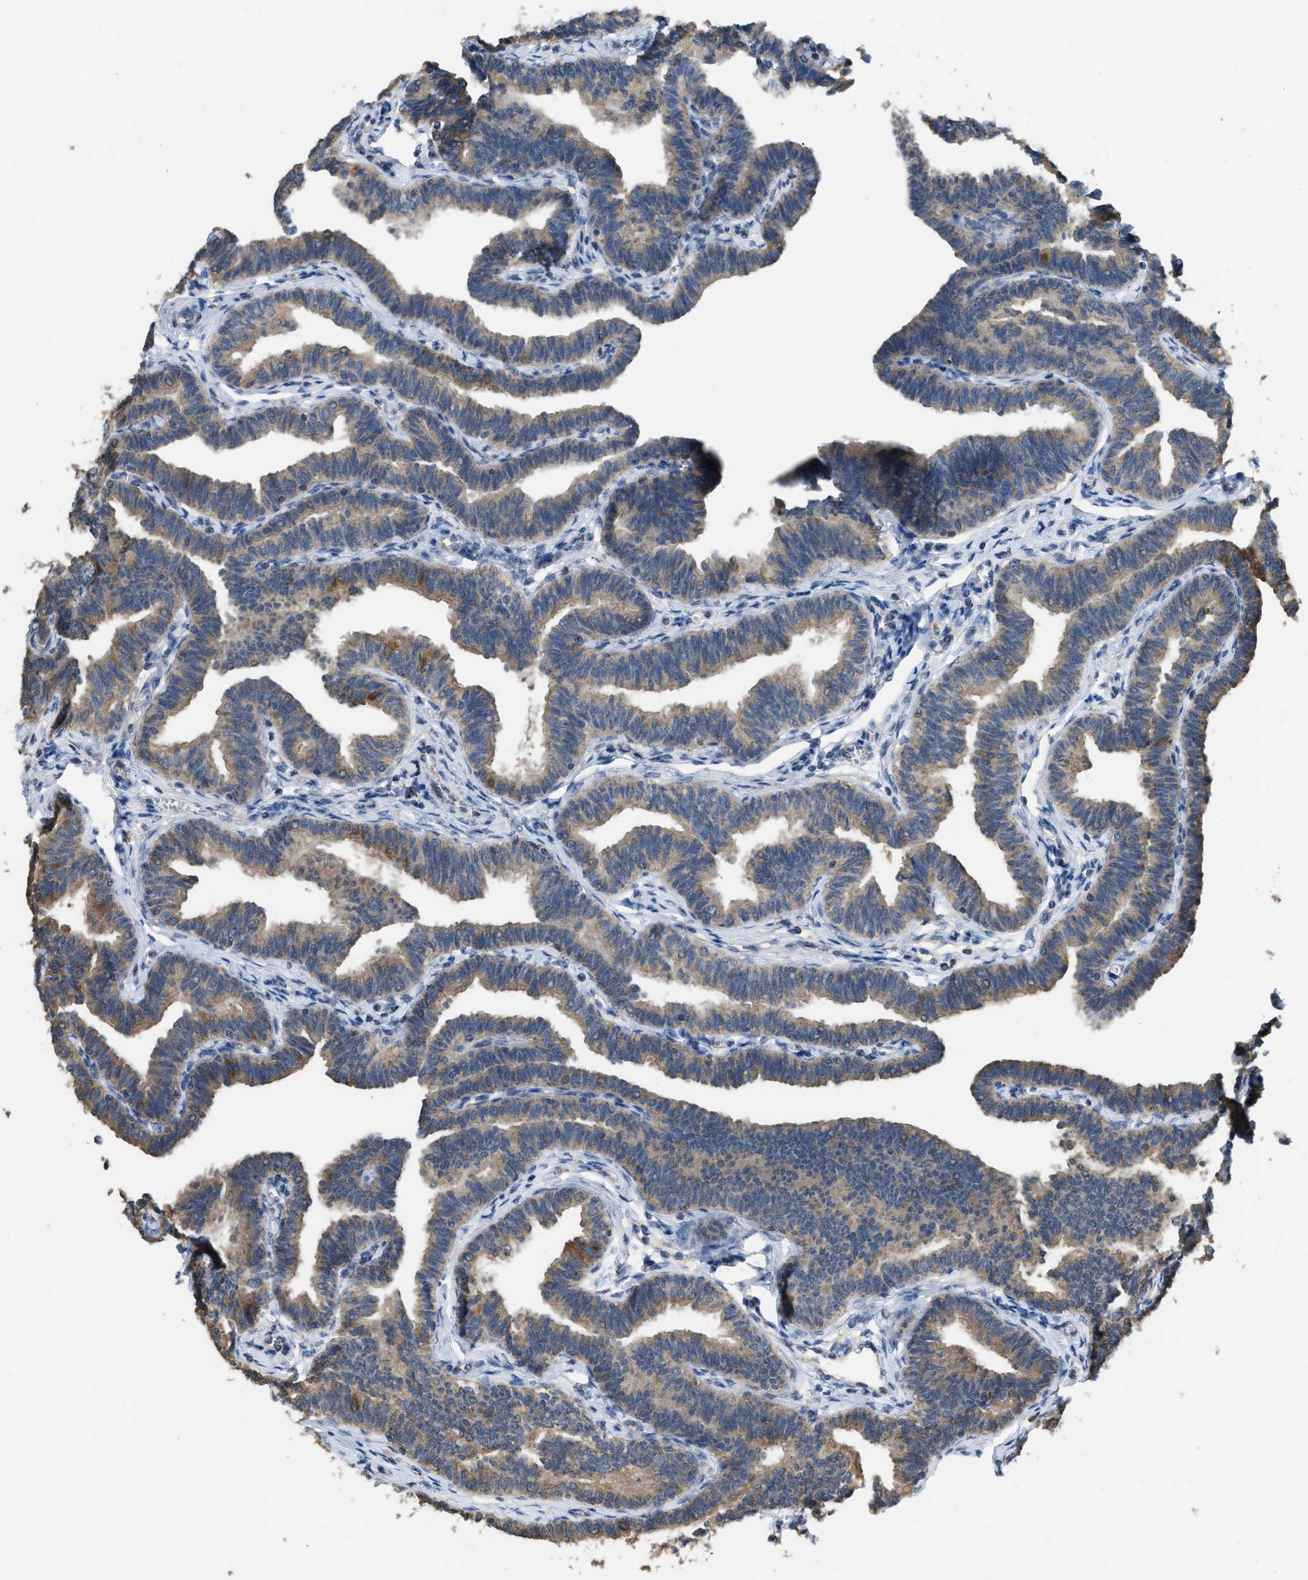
{"staining": {"intensity": "moderate", "quantity": ">75%", "location": "cytoplasmic/membranous"}, "tissue": "fallopian tube", "cell_type": "Glandular cells", "image_type": "normal", "snomed": [{"axis": "morphology", "description": "Normal tissue, NOS"}, {"axis": "topography", "description": "Fallopian tube"}, {"axis": "topography", "description": "Ovary"}], "caption": "Fallopian tube stained with immunohistochemistry exhibits moderate cytoplasmic/membranous positivity in about >75% of glandular cells.", "gene": "ETFB", "patient": {"sex": "female", "age": 23}}